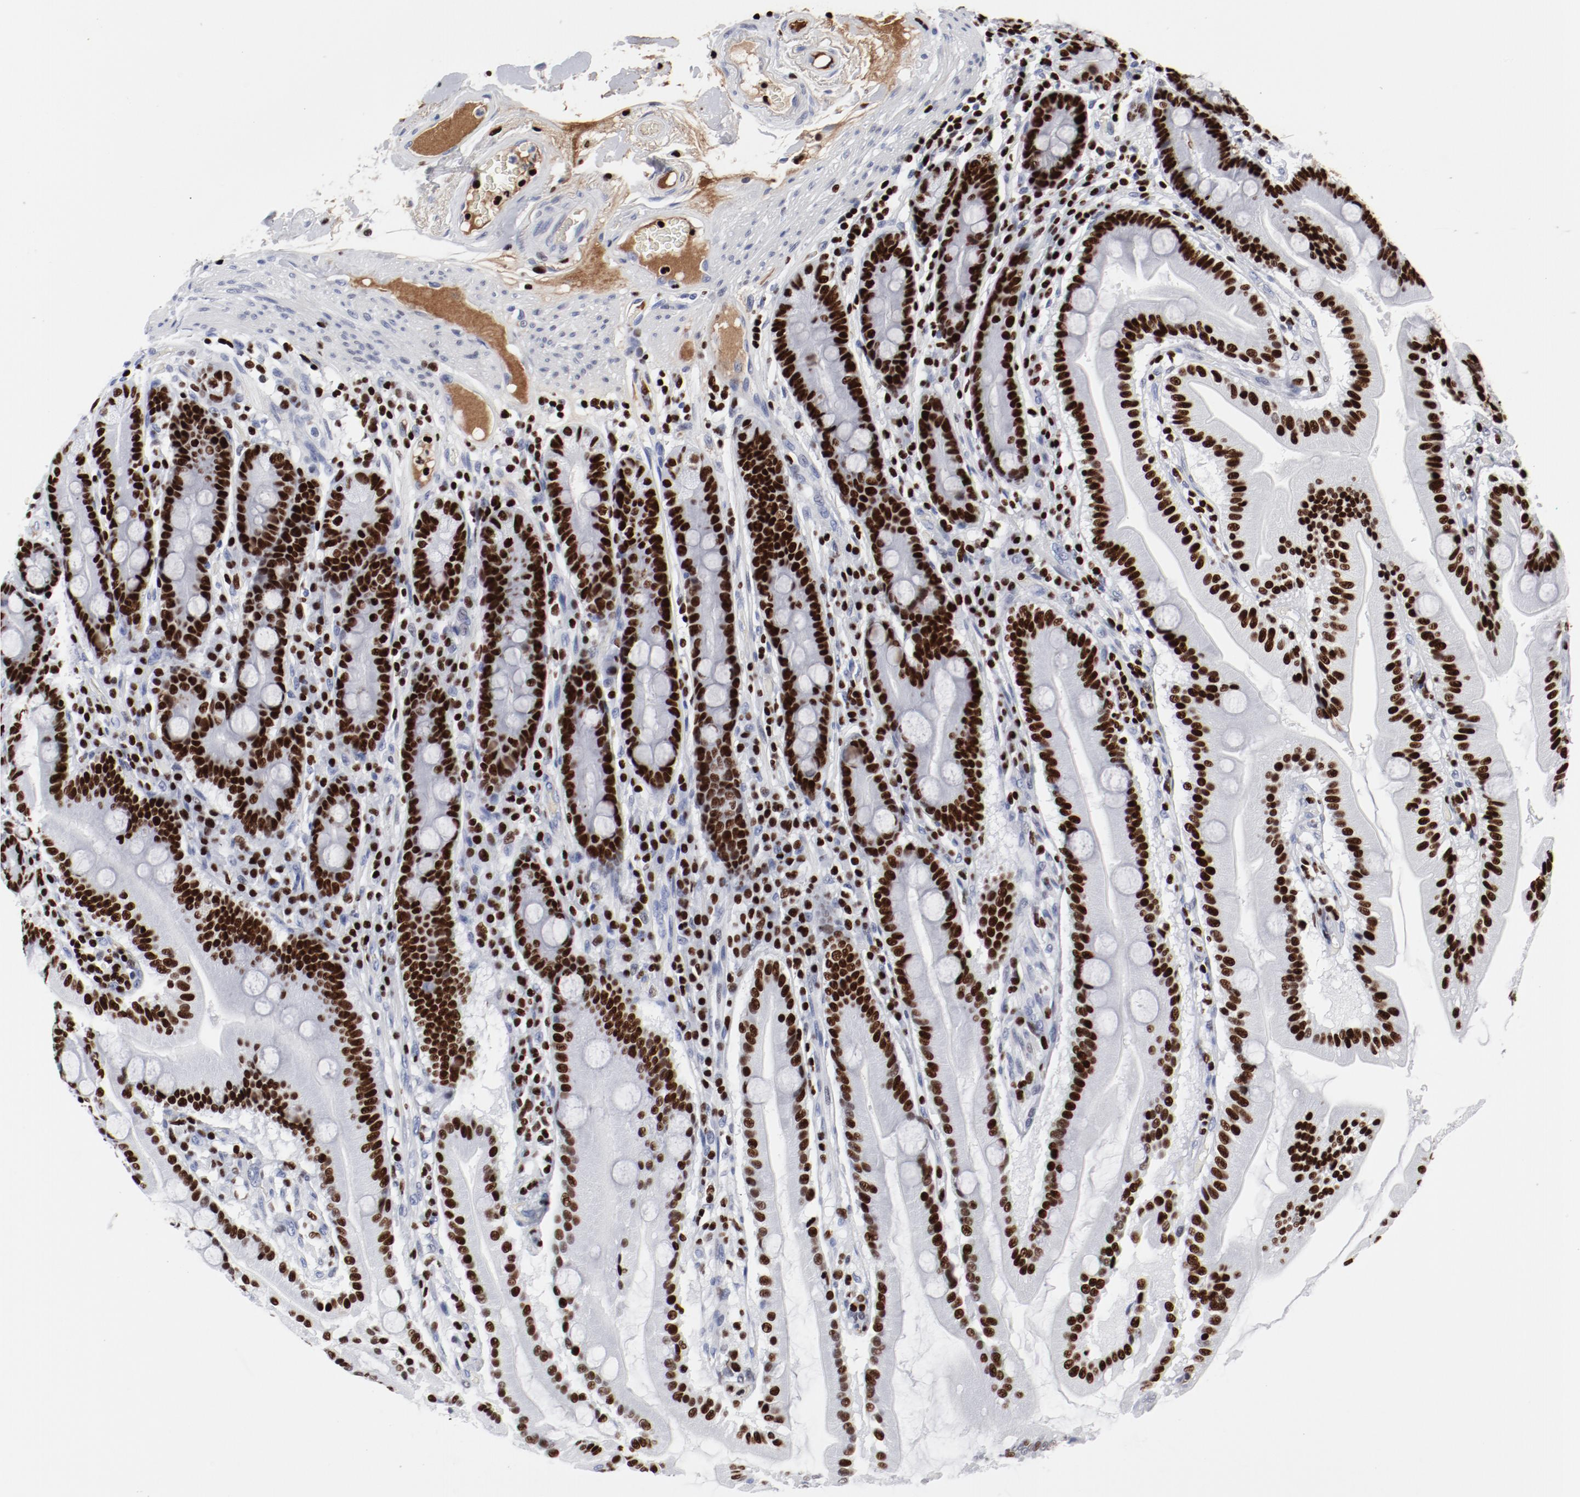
{"staining": {"intensity": "strong", "quantity": ">75%", "location": "nuclear"}, "tissue": "duodenum", "cell_type": "Glandular cells", "image_type": "normal", "snomed": [{"axis": "morphology", "description": "Normal tissue, NOS"}, {"axis": "topography", "description": "Duodenum"}], "caption": "Immunohistochemistry (IHC) of normal duodenum demonstrates high levels of strong nuclear positivity in approximately >75% of glandular cells.", "gene": "SMARCC2", "patient": {"sex": "female", "age": 64}}